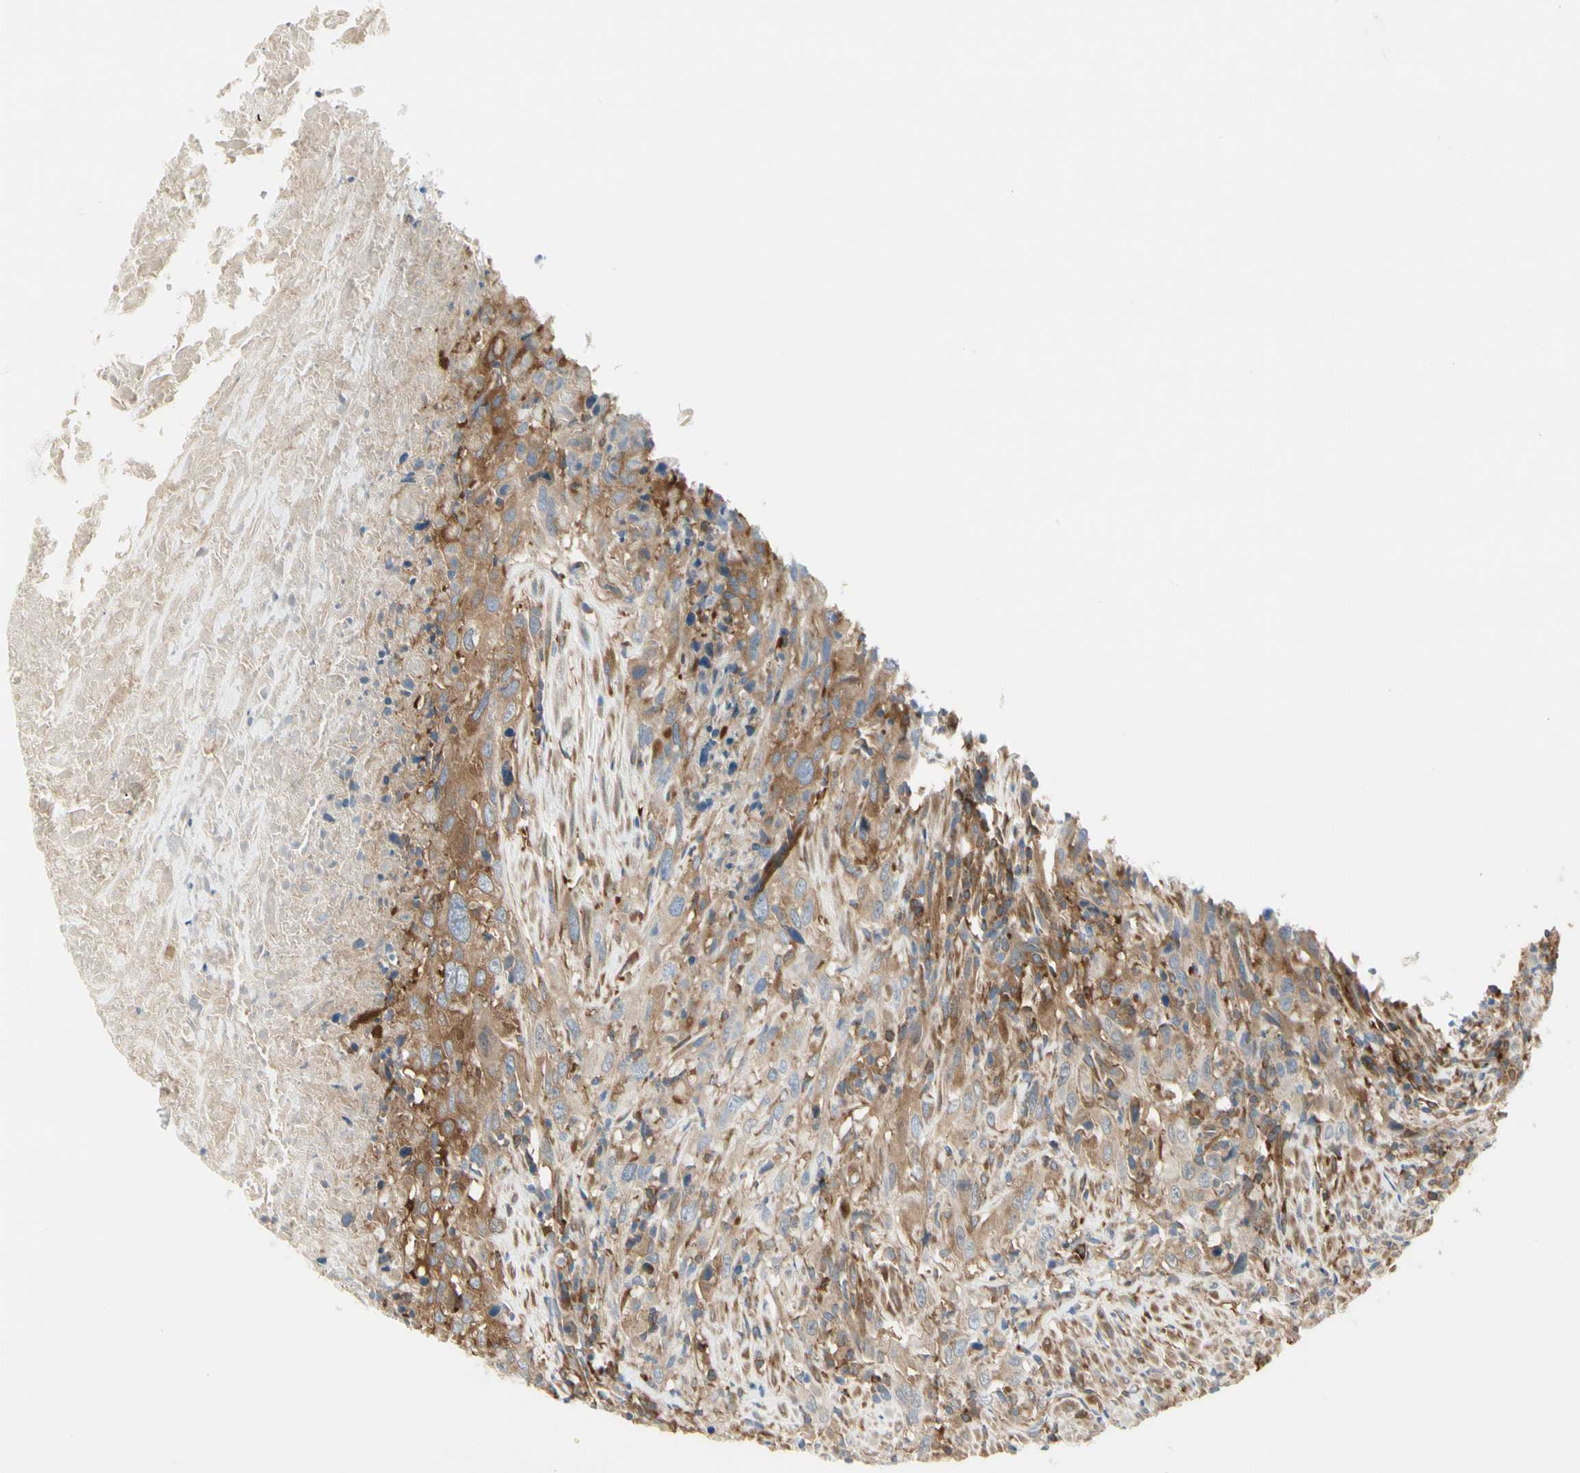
{"staining": {"intensity": "moderate", "quantity": ">75%", "location": "cytoplasmic/membranous"}, "tissue": "urothelial cancer", "cell_type": "Tumor cells", "image_type": "cancer", "snomed": [{"axis": "morphology", "description": "Urothelial carcinoma, High grade"}, {"axis": "topography", "description": "Urinary bladder"}], "caption": "This is a photomicrograph of immunohistochemistry (IHC) staining of urothelial cancer, which shows moderate positivity in the cytoplasmic/membranous of tumor cells.", "gene": "NFKB2", "patient": {"sex": "male", "age": 61}}